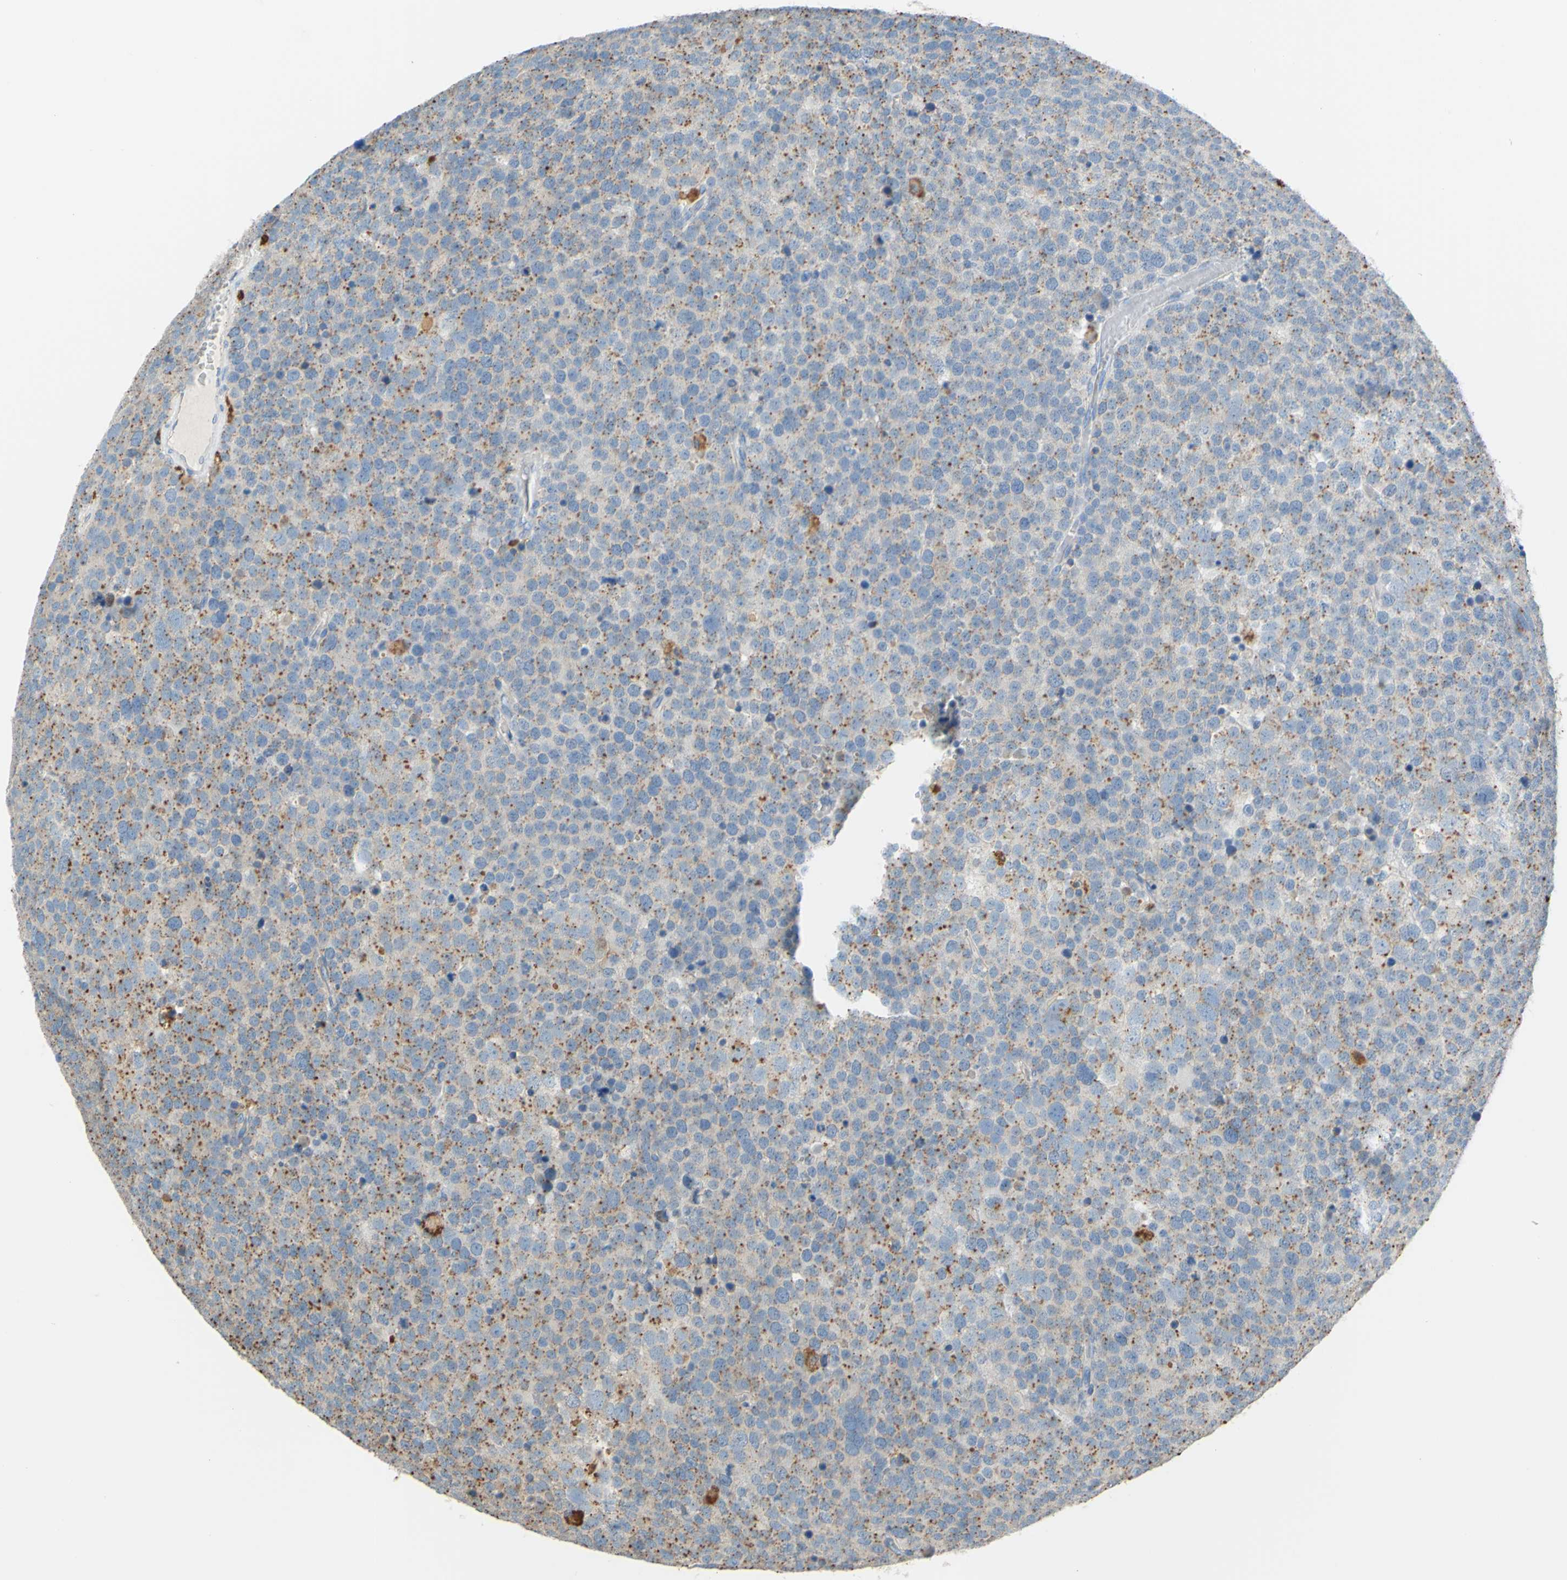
{"staining": {"intensity": "moderate", "quantity": "25%-75%", "location": "cytoplasmic/membranous"}, "tissue": "testis cancer", "cell_type": "Tumor cells", "image_type": "cancer", "snomed": [{"axis": "morphology", "description": "Seminoma, NOS"}, {"axis": "topography", "description": "Testis"}], "caption": "Seminoma (testis) stained for a protein (brown) reveals moderate cytoplasmic/membranous positive expression in about 25%-75% of tumor cells.", "gene": "CTSD", "patient": {"sex": "male", "age": 71}}